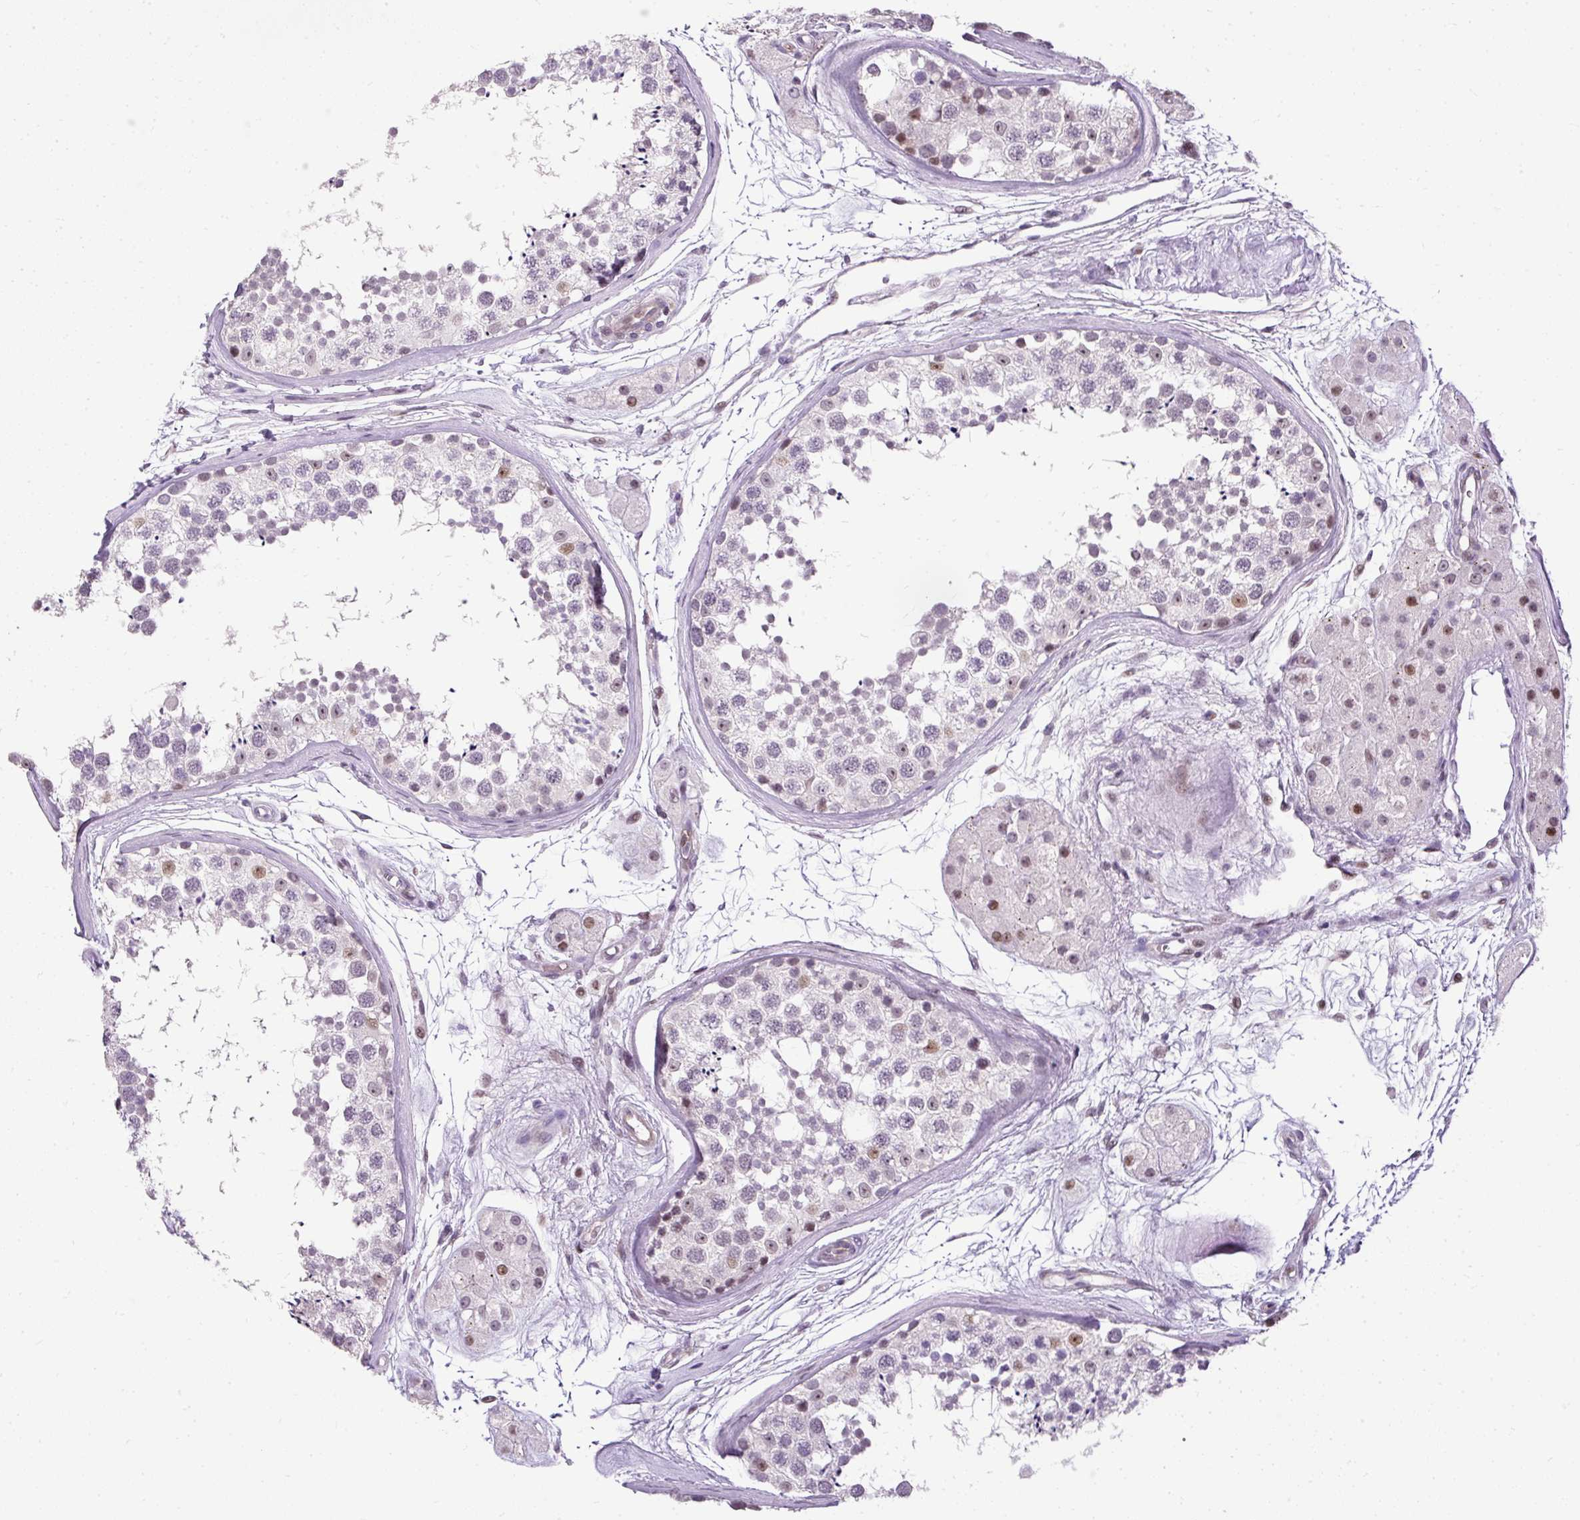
{"staining": {"intensity": "moderate", "quantity": "25%-75%", "location": "nuclear"}, "tissue": "testis", "cell_type": "Cells in seminiferous ducts", "image_type": "normal", "snomed": [{"axis": "morphology", "description": "Normal tissue, NOS"}, {"axis": "topography", "description": "Testis"}], "caption": "DAB (3,3'-diaminobenzidine) immunohistochemical staining of benign testis demonstrates moderate nuclear protein positivity in about 25%-75% of cells in seminiferous ducts.", "gene": "ARHGEF18", "patient": {"sex": "male", "age": 56}}